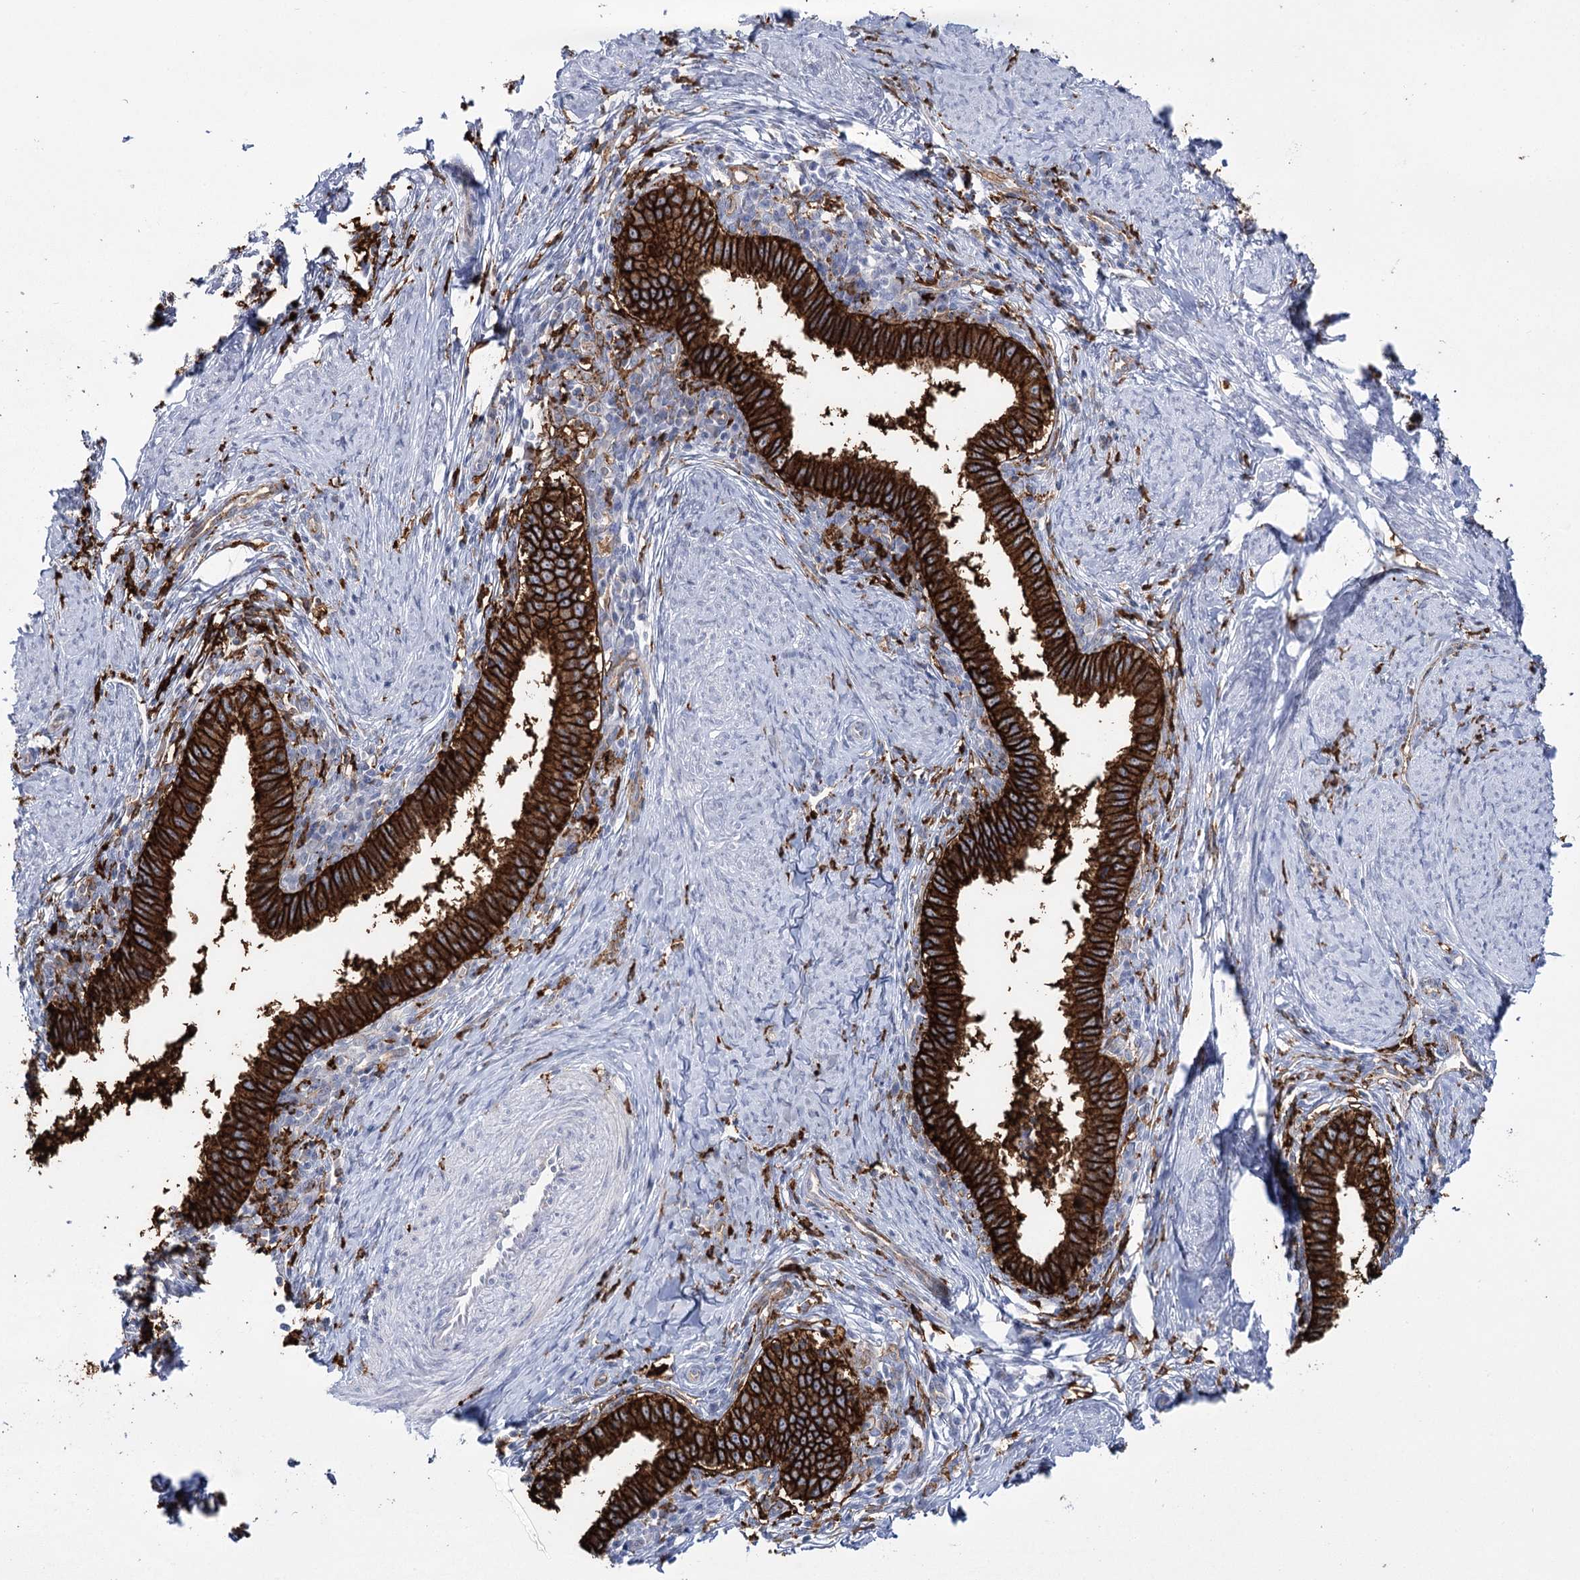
{"staining": {"intensity": "strong", "quantity": ">75%", "location": "cytoplasmic/membranous"}, "tissue": "cervical cancer", "cell_type": "Tumor cells", "image_type": "cancer", "snomed": [{"axis": "morphology", "description": "Adenocarcinoma, NOS"}, {"axis": "topography", "description": "Cervix"}], "caption": "Adenocarcinoma (cervical) stained with DAB immunohistochemistry reveals high levels of strong cytoplasmic/membranous positivity in about >75% of tumor cells.", "gene": "PIWIL4", "patient": {"sex": "female", "age": 36}}